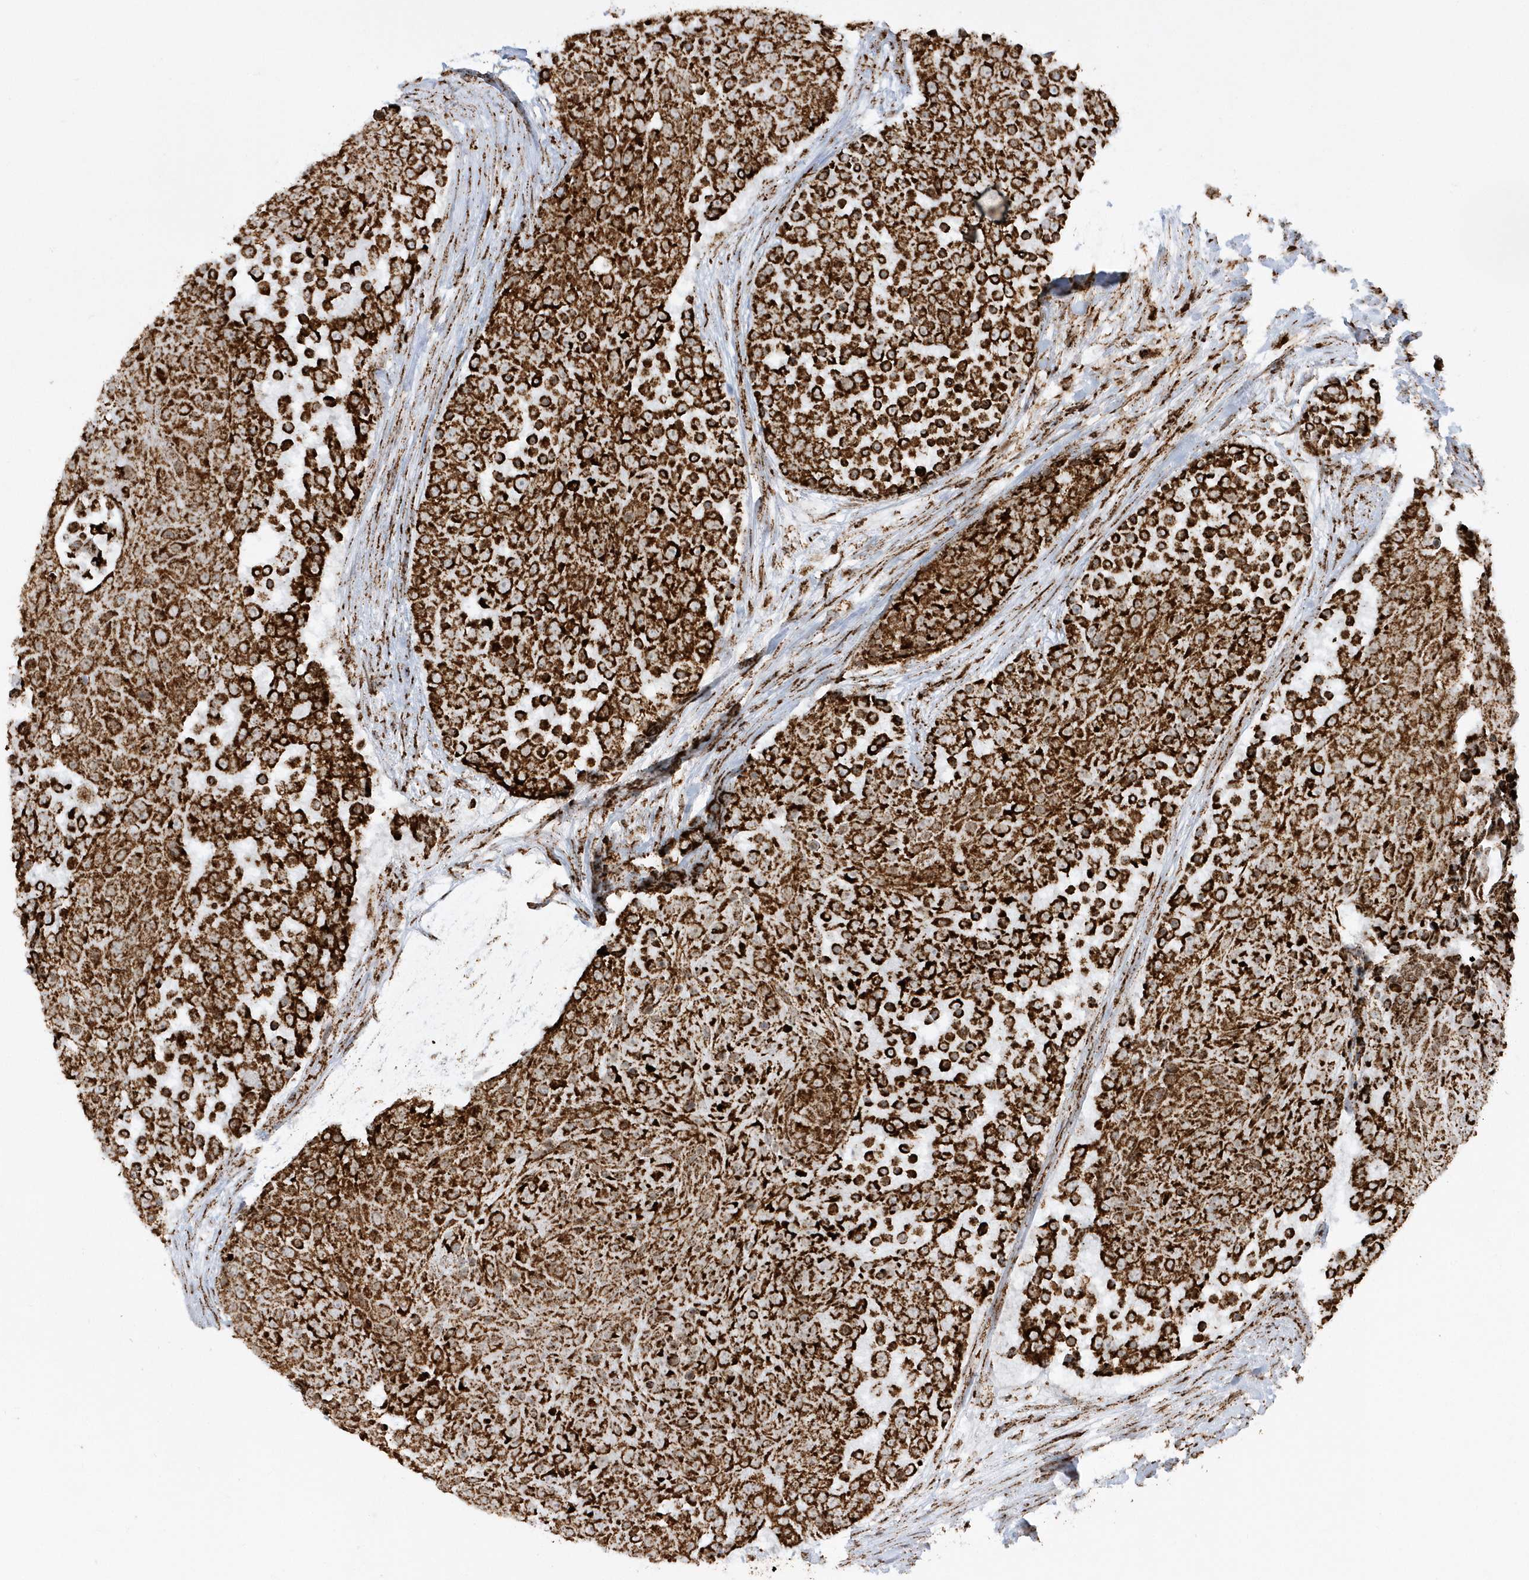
{"staining": {"intensity": "strong", "quantity": ">75%", "location": "cytoplasmic/membranous"}, "tissue": "urothelial cancer", "cell_type": "Tumor cells", "image_type": "cancer", "snomed": [{"axis": "morphology", "description": "Urothelial carcinoma, High grade"}, {"axis": "topography", "description": "Urinary bladder"}], "caption": "Protein staining reveals strong cytoplasmic/membranous staining in approximately >75% of tumor cells in high-grade urothelial carcinoma.", "gene": "CRY2", "patient": {"sex": "female", "age": 63}}